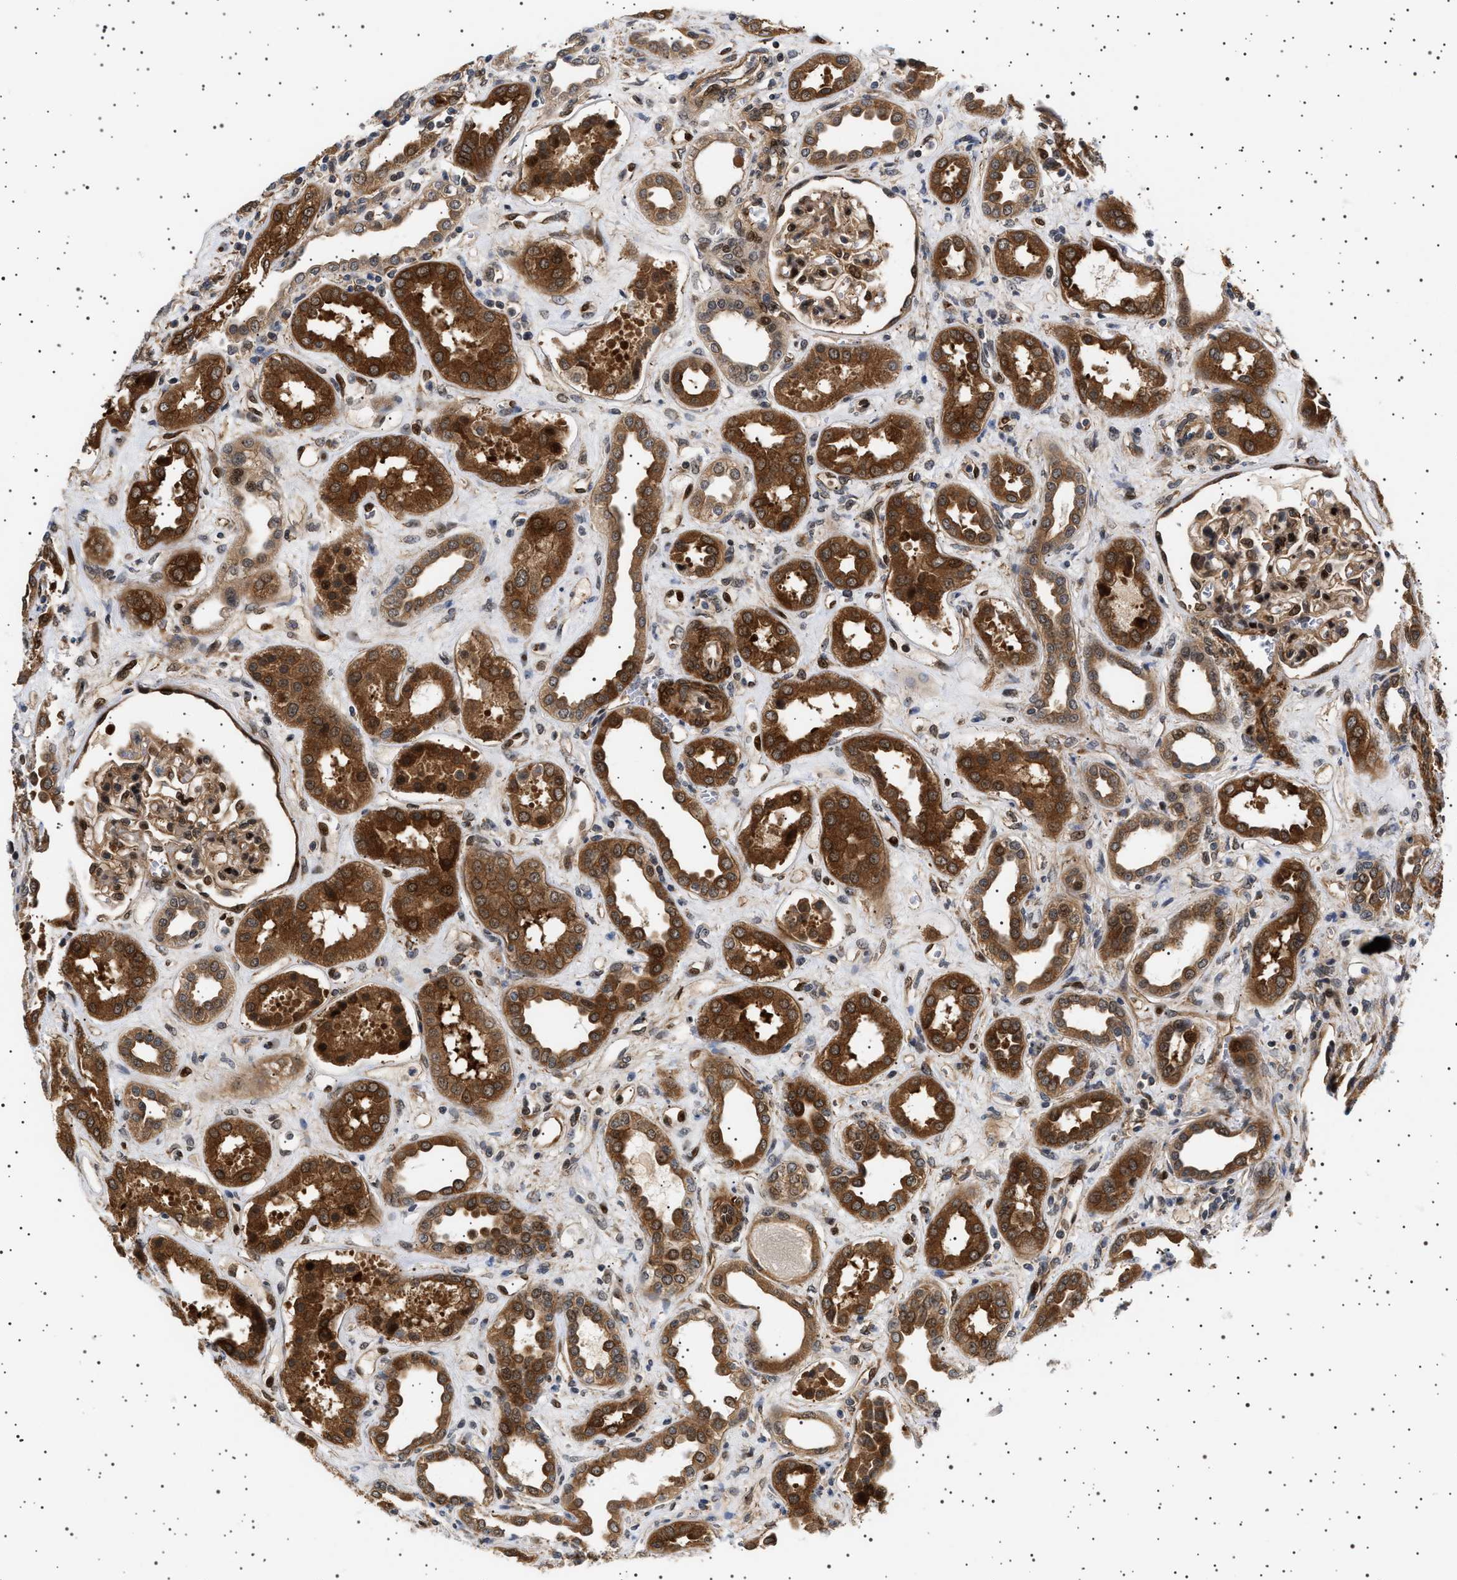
{"staining": {"intensity": "moderate", "quantity": ">75%", "location": "cytoplasmic/membranous,nuclear"}, "tissue": "kidney", "cell_type": "Cells in glomeruli", "image_type": "normal", "snomed": [{"axis": "morphology", "description": "Normal tissue, NOS"}, {"axis": "topography", "description": "Kidney"}], "caption": "Protein staining of unremarkable kidney displays moderate cytoplasmic/membranous,nuclear positivity in approximately >75% of cells in glomeruli.", "gene": "BAG3", "patient": {"sex": "male", "age": 59}}